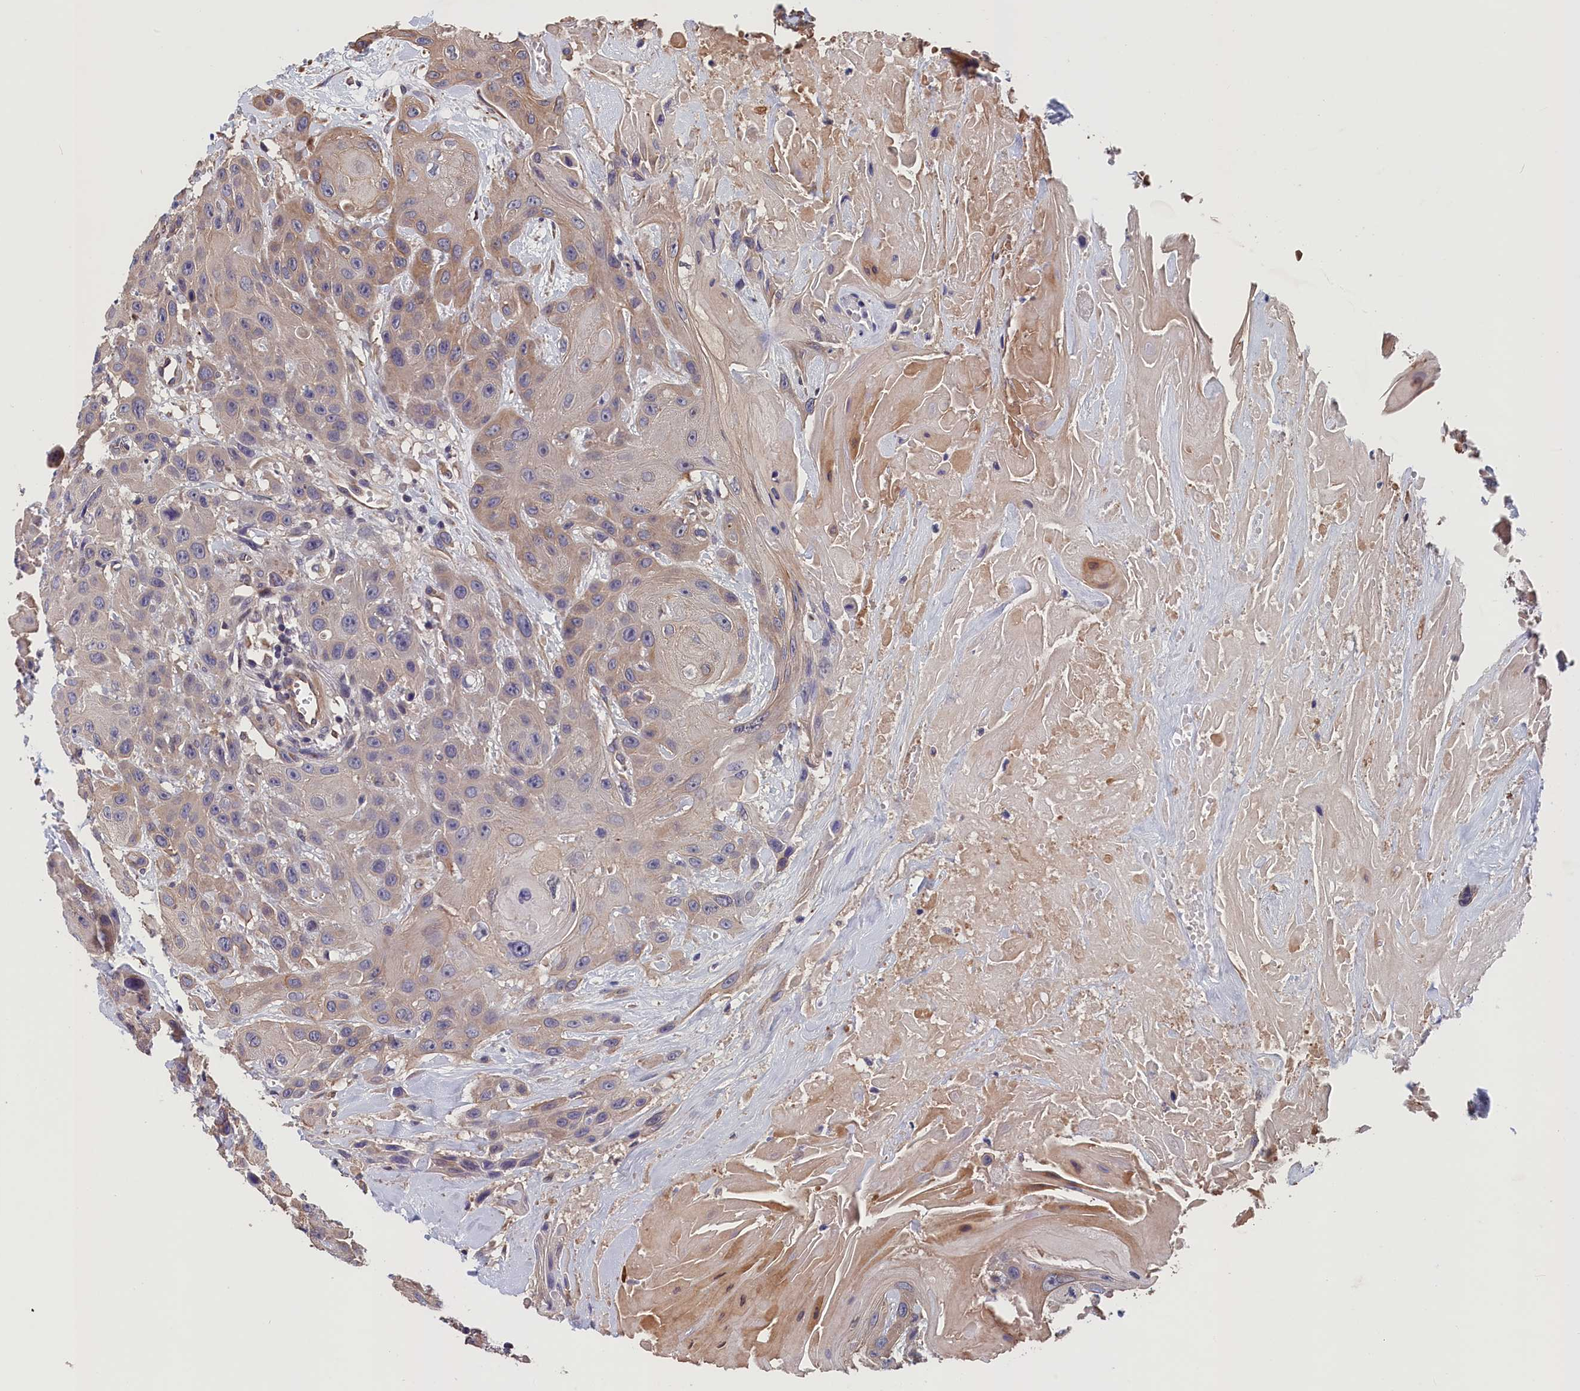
{"staining": {"intensity": "weak", "quantity": "25%-75%", "location": "cytoplasmic/membranous"}, "tissue": "head and neck cancer", "cell_type": "Tumor cells", "image_type": "cancer", "snomed": [{"axis": "morphology", "description": "Squamous cell carcinoma, NOS"}, {"axis": "topography", "description": "Head-Neck"}], "caption": "DAB (3,3'-diaminobenzidine) immunohistochemical staining of human squamous cell carcinoma (head and neck) exhibits weak cytoplasmic/membranous protein staining in about 25%-75% of tumor cells.", "gene": "TMEM116", "patient": {"sex": "male", "age": 81}}